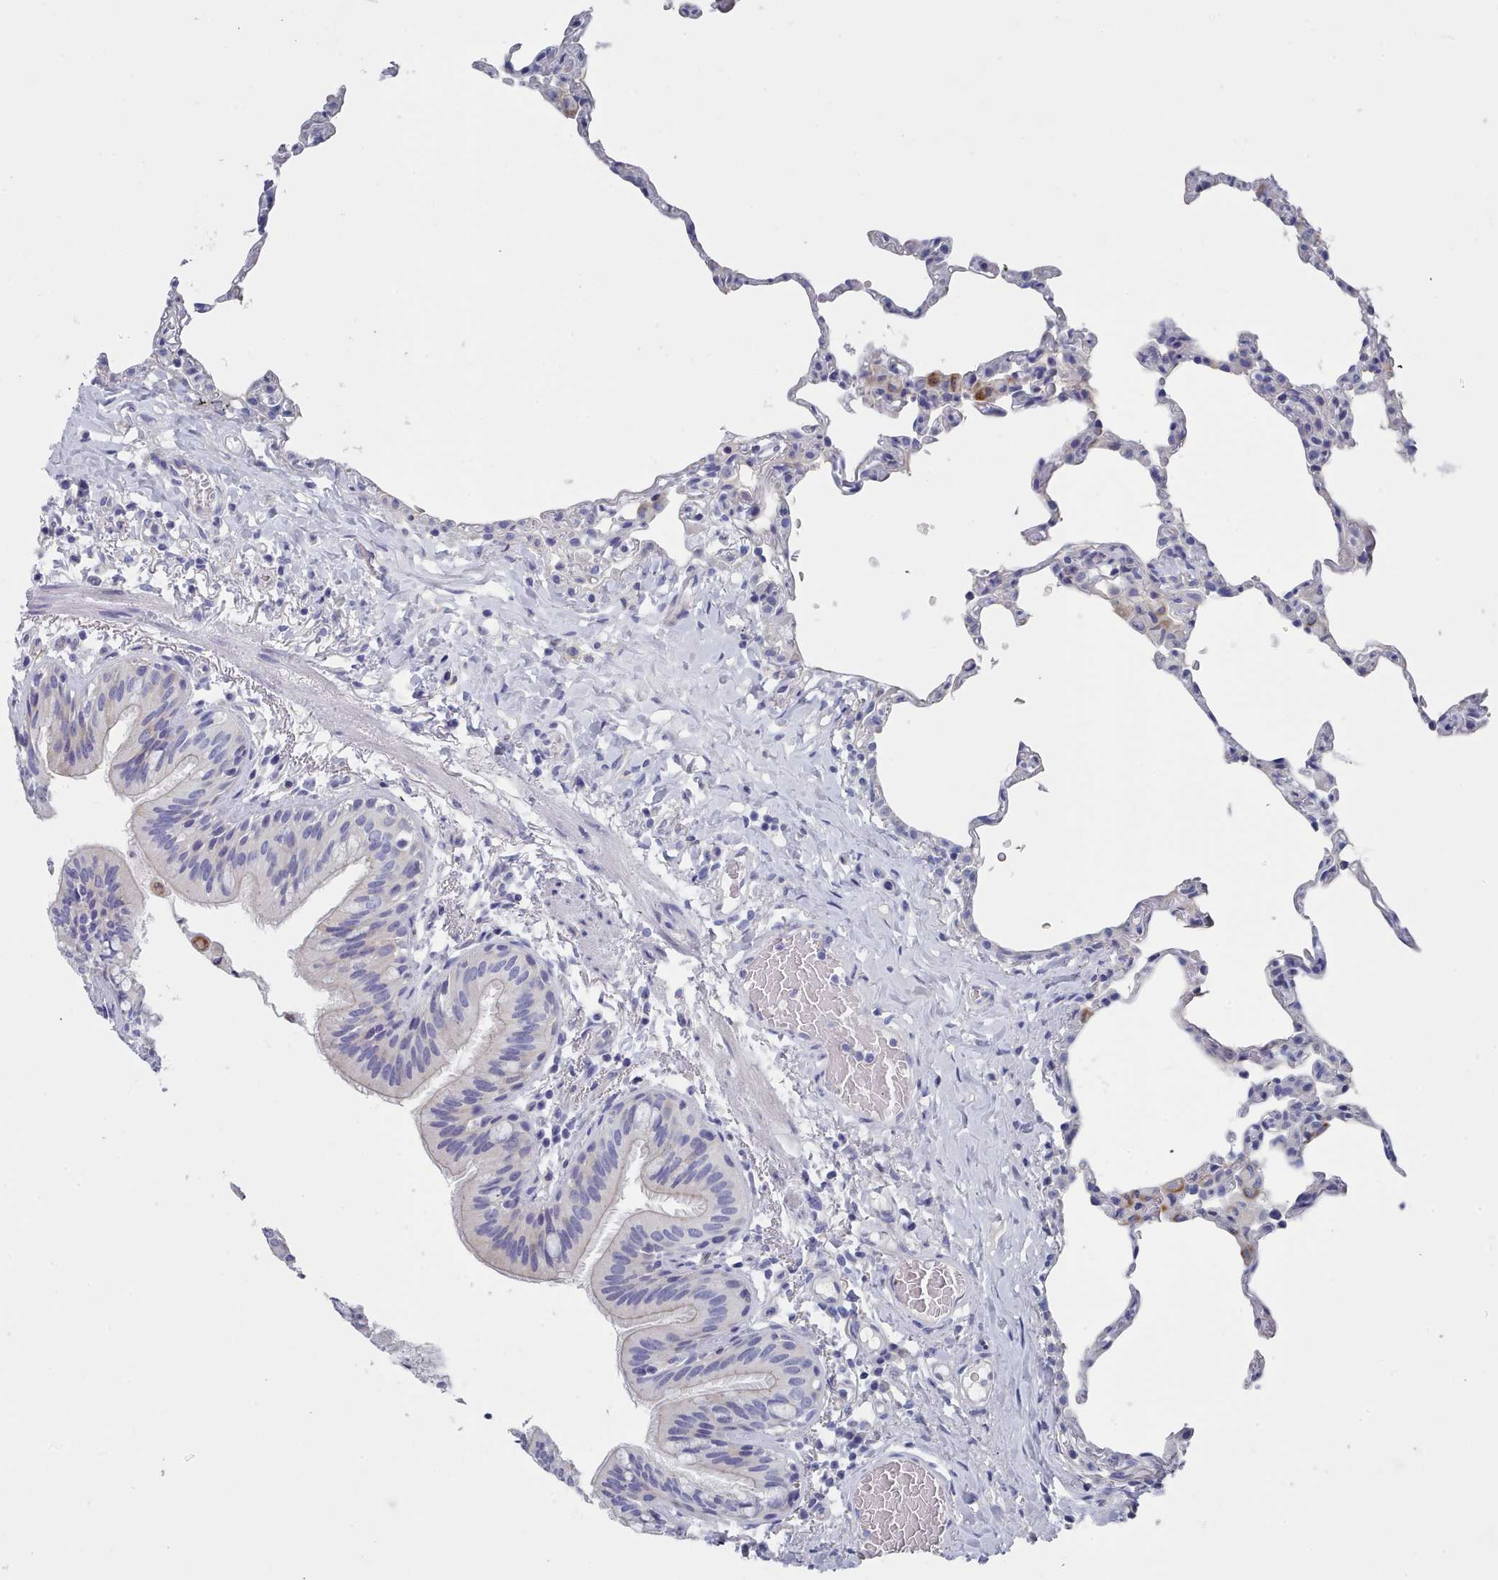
{"staining": {"intensity": "negative", "quantity": "none", "location": "none"}, "tissue": "lung", "cell_type": "Alveolar cells", "image_type": "normal", "snomed": [{"axis": "morphology", "description": "Normal tissue, NOS"}, {"axis": "topography", "description": "Lung"}], "caption": "Lung stained for a protein using immunohistochemistry reveals no staining alveolar cells.", "gene": "ENSG00000285188", "patient": {"sex": "female", "age": 57}}